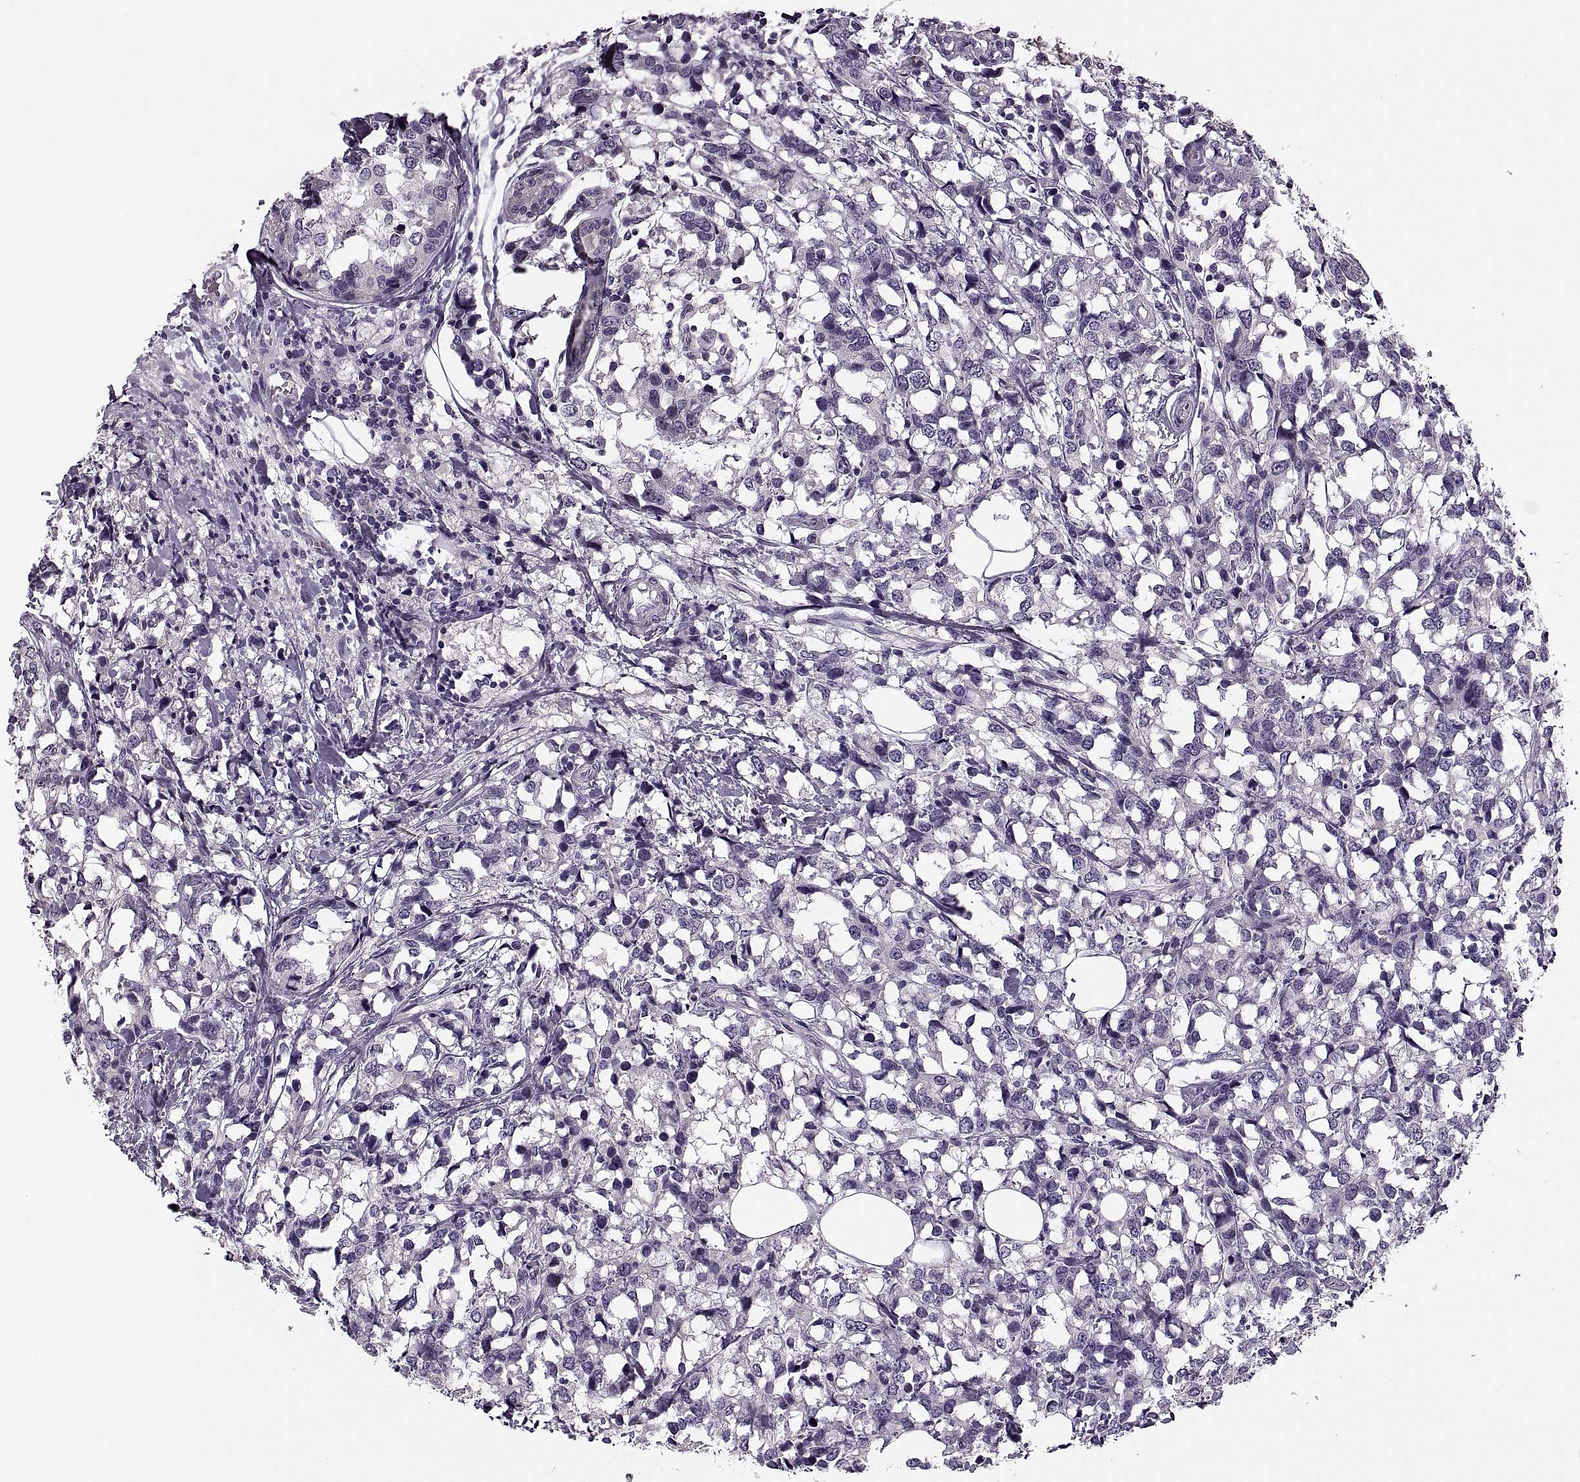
{"staining": {"intensity": "negative", "quantity": "none", "location": "none"}, "tissue": "breast cancer", "cell_type": "Tumor cells", "image_type": "cancer", "snomed": [{"axis": "morphology", "description": "Lobular carcinoma"}, {"axis": "topography", "description": "Breast"}], "caption": "This is an immunohistochemistry (IHC) micrograph of human breast cancer (lobular carcinoma). There is no positivity in tumor cells.", "gene": "PRSS54", "patient": {"sex": "female", "age": 59}}